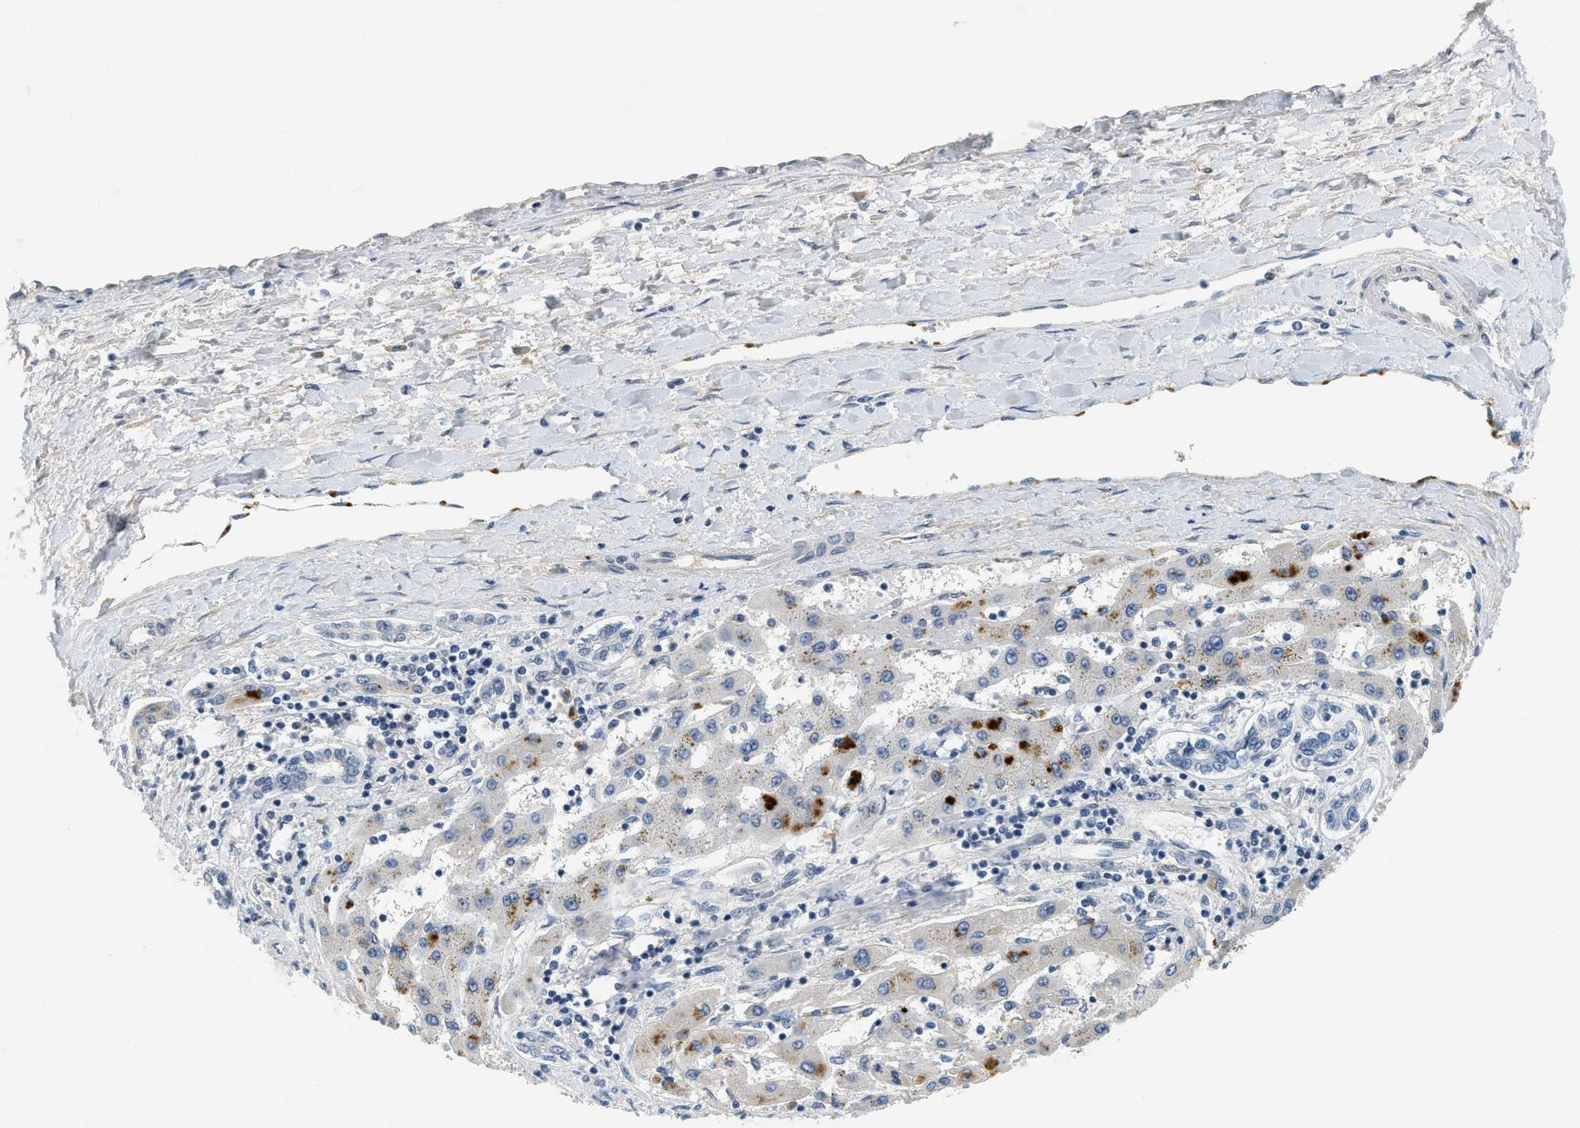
{"staining": {"intensity": "negative", "quantity": "none", "location": "none"}, "tissue": "liver cancer", "cell_type": "Tumor cells", "image_type": "cancer", "snomed": [{"axis": "morphology", "description": "Carcinoma, Hepatocellular, NOS"}, {"axis": "topography", "description": "Liver"}], "caption": "The immunohistochemistry (IHC) micrograph has no significant positivity in tumor cells of hepatocellular carcinoma (liver) tissue.", "gene": "MZF1", "patient": {"sex": "female", "age": 61}}